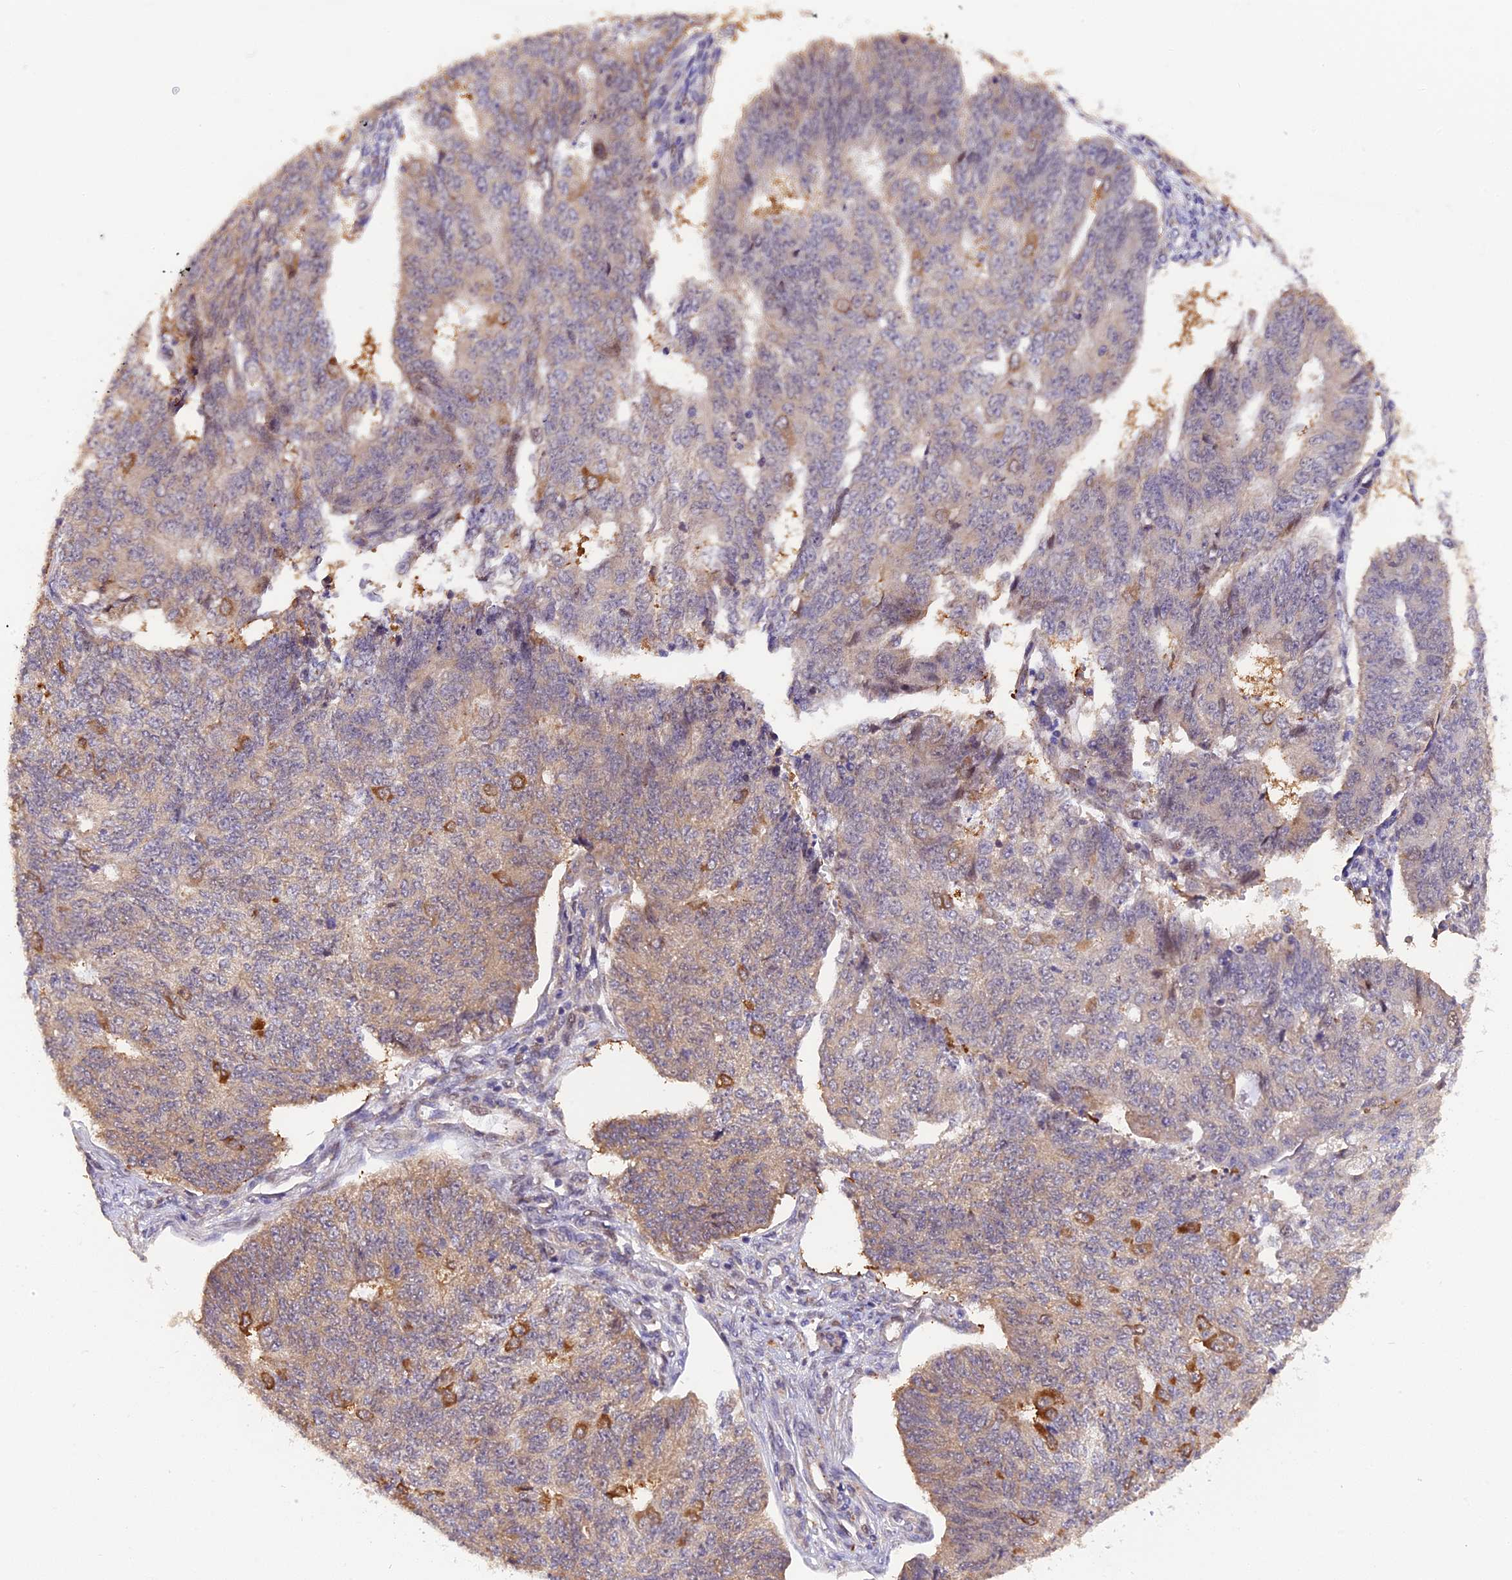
{"staining": {"intensity": "moderate", "quantity": "<25%", "location": "cytoplasmic/membranous"}, "tissue": "endometrial cancer", "cell_type": "Tumor cells", "image_type": "cancer", "snomed": [{"axis": "morphology", "description": "Adenocarcinoma, NOS"}, {"axis": "topography", "description": "Endometrium"}], "caption": "High-power microscopy captured an immunohistochemistry micrograph of adenocarcinoma (endometrial), revealing moderate cytoplasmic/membranous expression in approximately <25% of tumor cells.", "gene": "SAMD4A", "patient": {"sex": "female", "age": 32}}